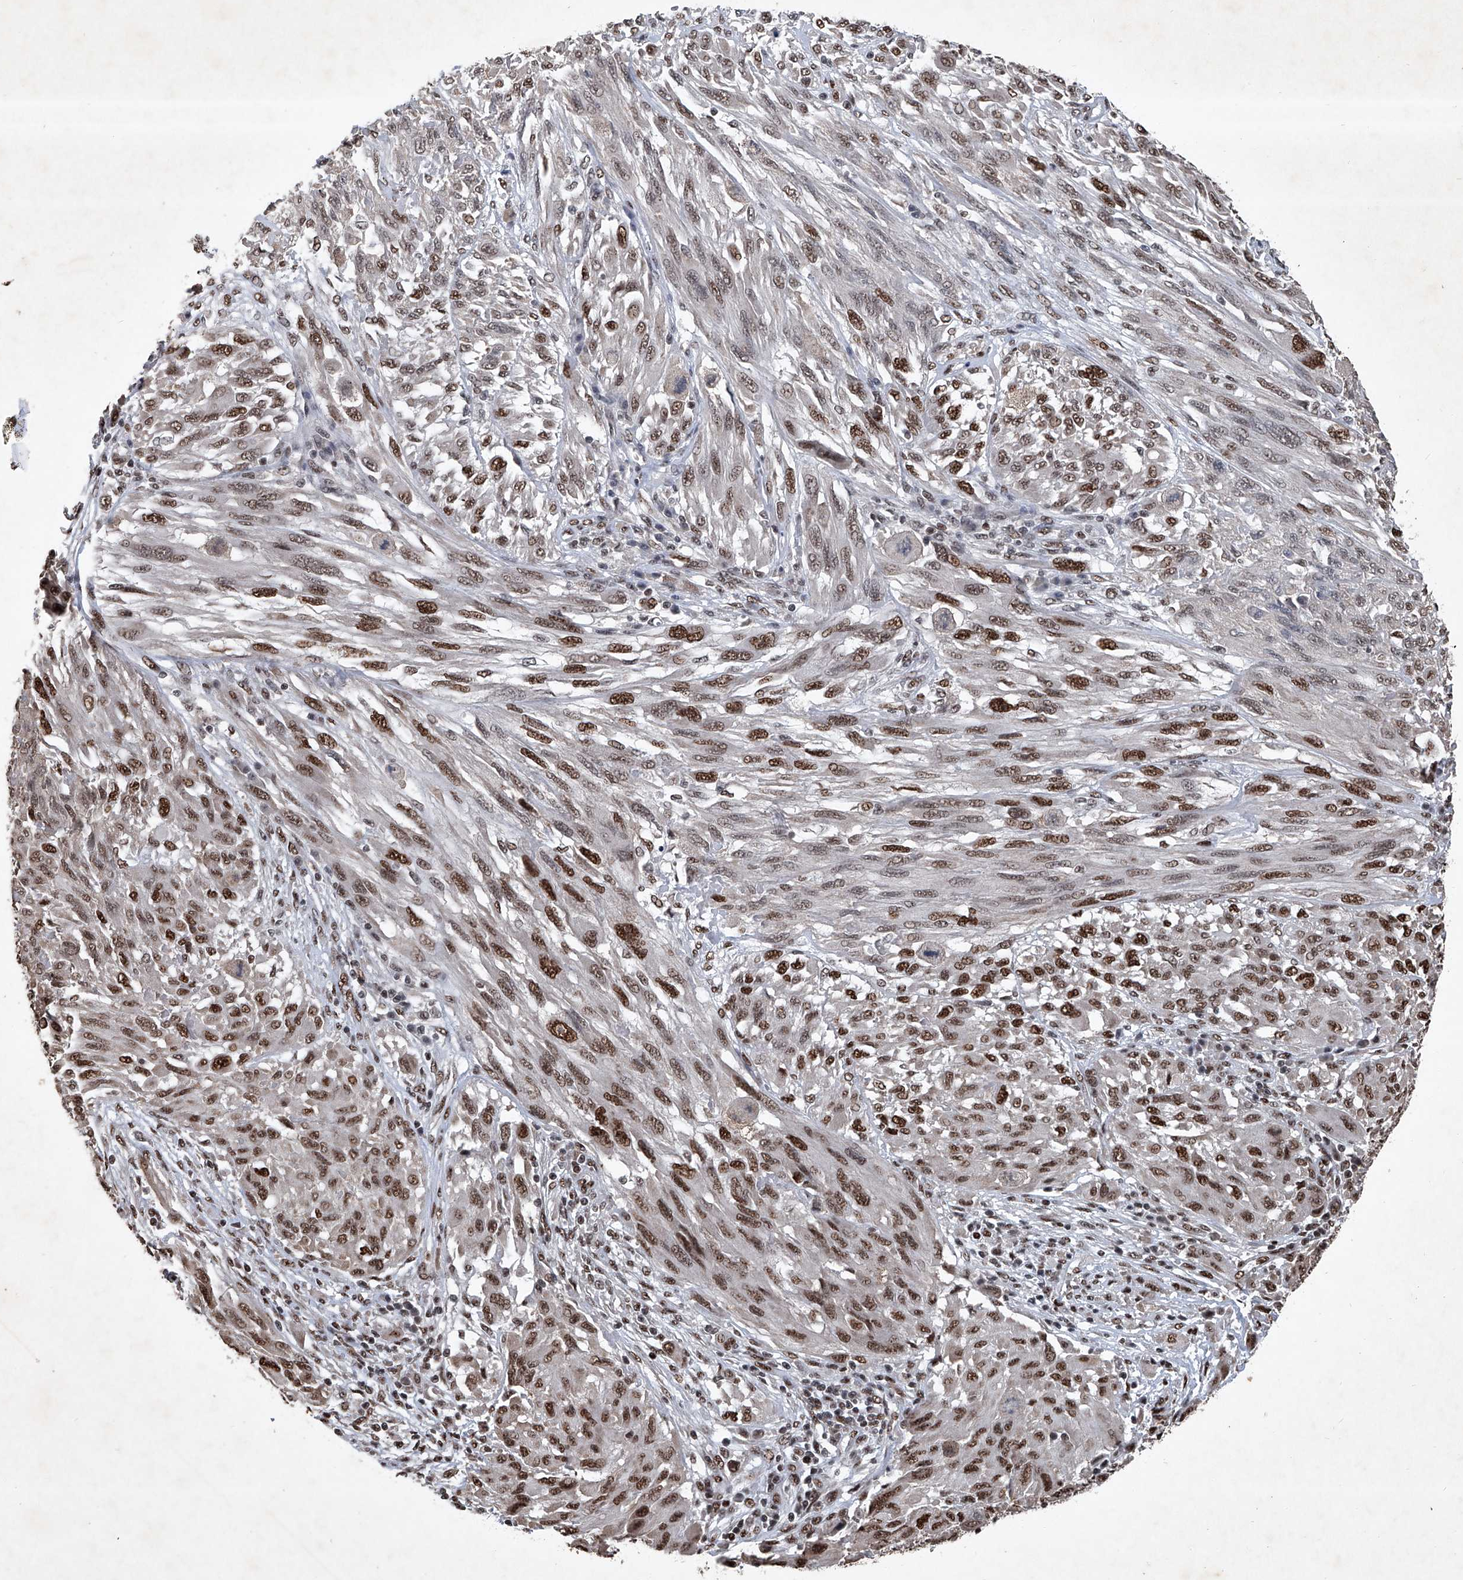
{"staining": {"intensity": "moderate", "quantity": "25%-75%", "location": "nuclear"}, "tissue": "melanoma", "cell_type": "Tumor cells", "image_type": "cancer", "snomed": [{"axis": "morphology", "description": "Malignant melanoma, NOS"}, {"axis": "topography", "description": "Skin"}], "caption": "Moderate nuclear positivity is appreciated in about 25%-75% of tumor cells in malignant melanoma. (Brightfield microscopy of DAB IHC at high magnification).", "gene": "DDX39B", "patient": {"sex": "female", "age": 91}}